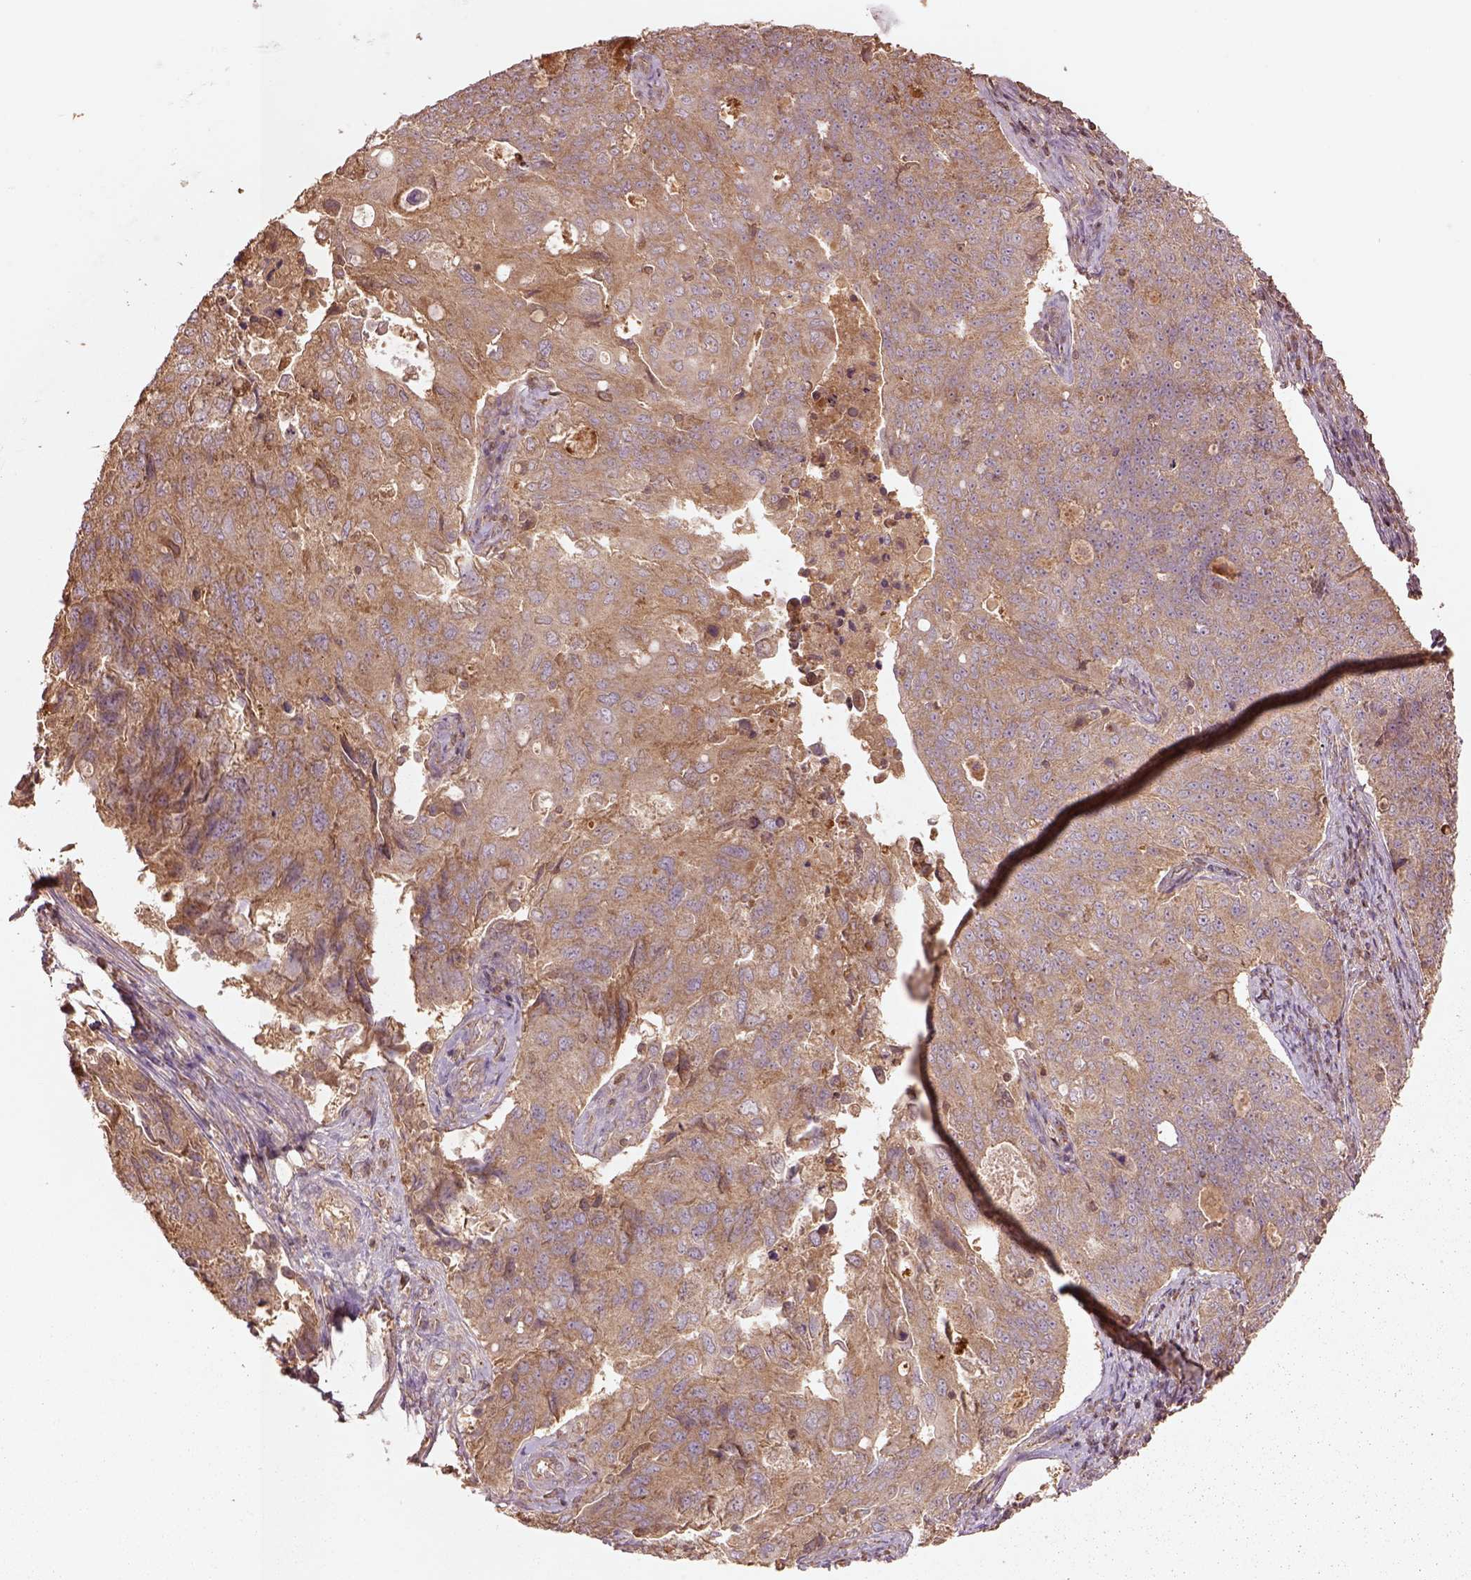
{"staining": {"intensity": "moderate", "quantity": "25%-75%", "location": "cytoplasmic/membranous"}, "tissue": "endometrial cancer", "cell_type": "Tumor cells", "image_type": "cancer", "snomed": [{"axis": "morphology", "description": "Adenocarcinoma, NOS"}, {"axis": "topography", "description": "Endometrium"}], "caption": "Immunohistochemical staining of endometrial cancer (adenocarcinoma) displays medium levels of moderate cytoplasmic/membranous positivity in approximately 25%-75% of tumor cells.", "gene": "TRADD", "patient": {"sex": "female", "age": 43}}